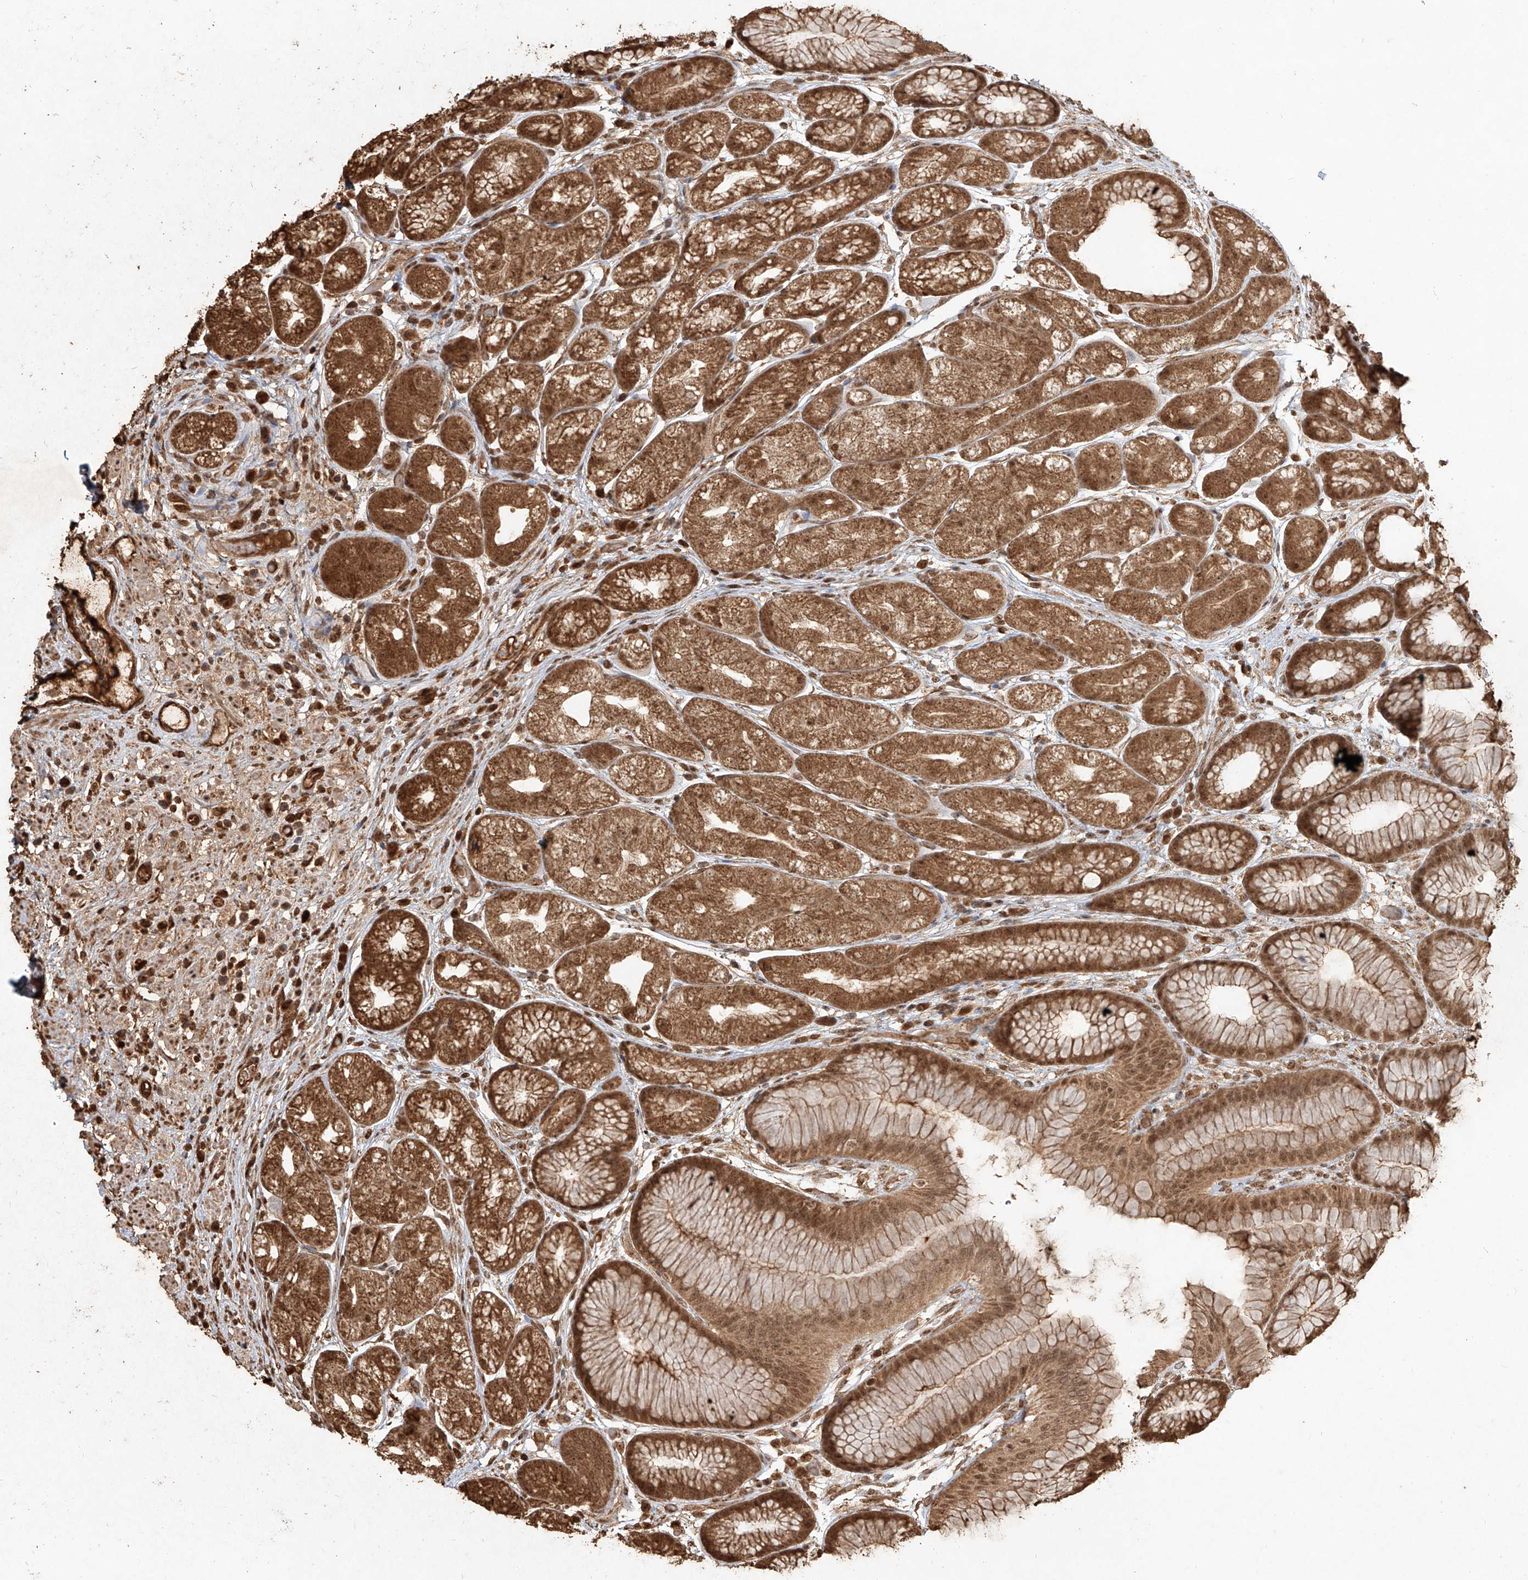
{"staining": {"intensity": "moderate", "quantity": ">75%", "location": "cytoplasmic/membranous,nuclear"}, "tissue": "stomach", "cell_type": "Glandular cells", "image_type": "normal", "snomed": [{"axis": "morphology", "description": "Normal tissue, NOS"}, {"axis": "topography", "description": "Stomach"}], "caption": "Immunohistochemistry (IHC) (DAB) staining of unremarkable human stomach demonstrates moderate cytoplasmic/membranous,nuclear protein staining in about >75% of glandular cells. The protein of interest is stained brown, and the nuclei are stained in blue (DAB (3,3'-diaminobenzidine) IHC with brightfield microscopy, high magnification).", "gene": "UBE2K", "patient": {"sex": "male", "age": 57}}